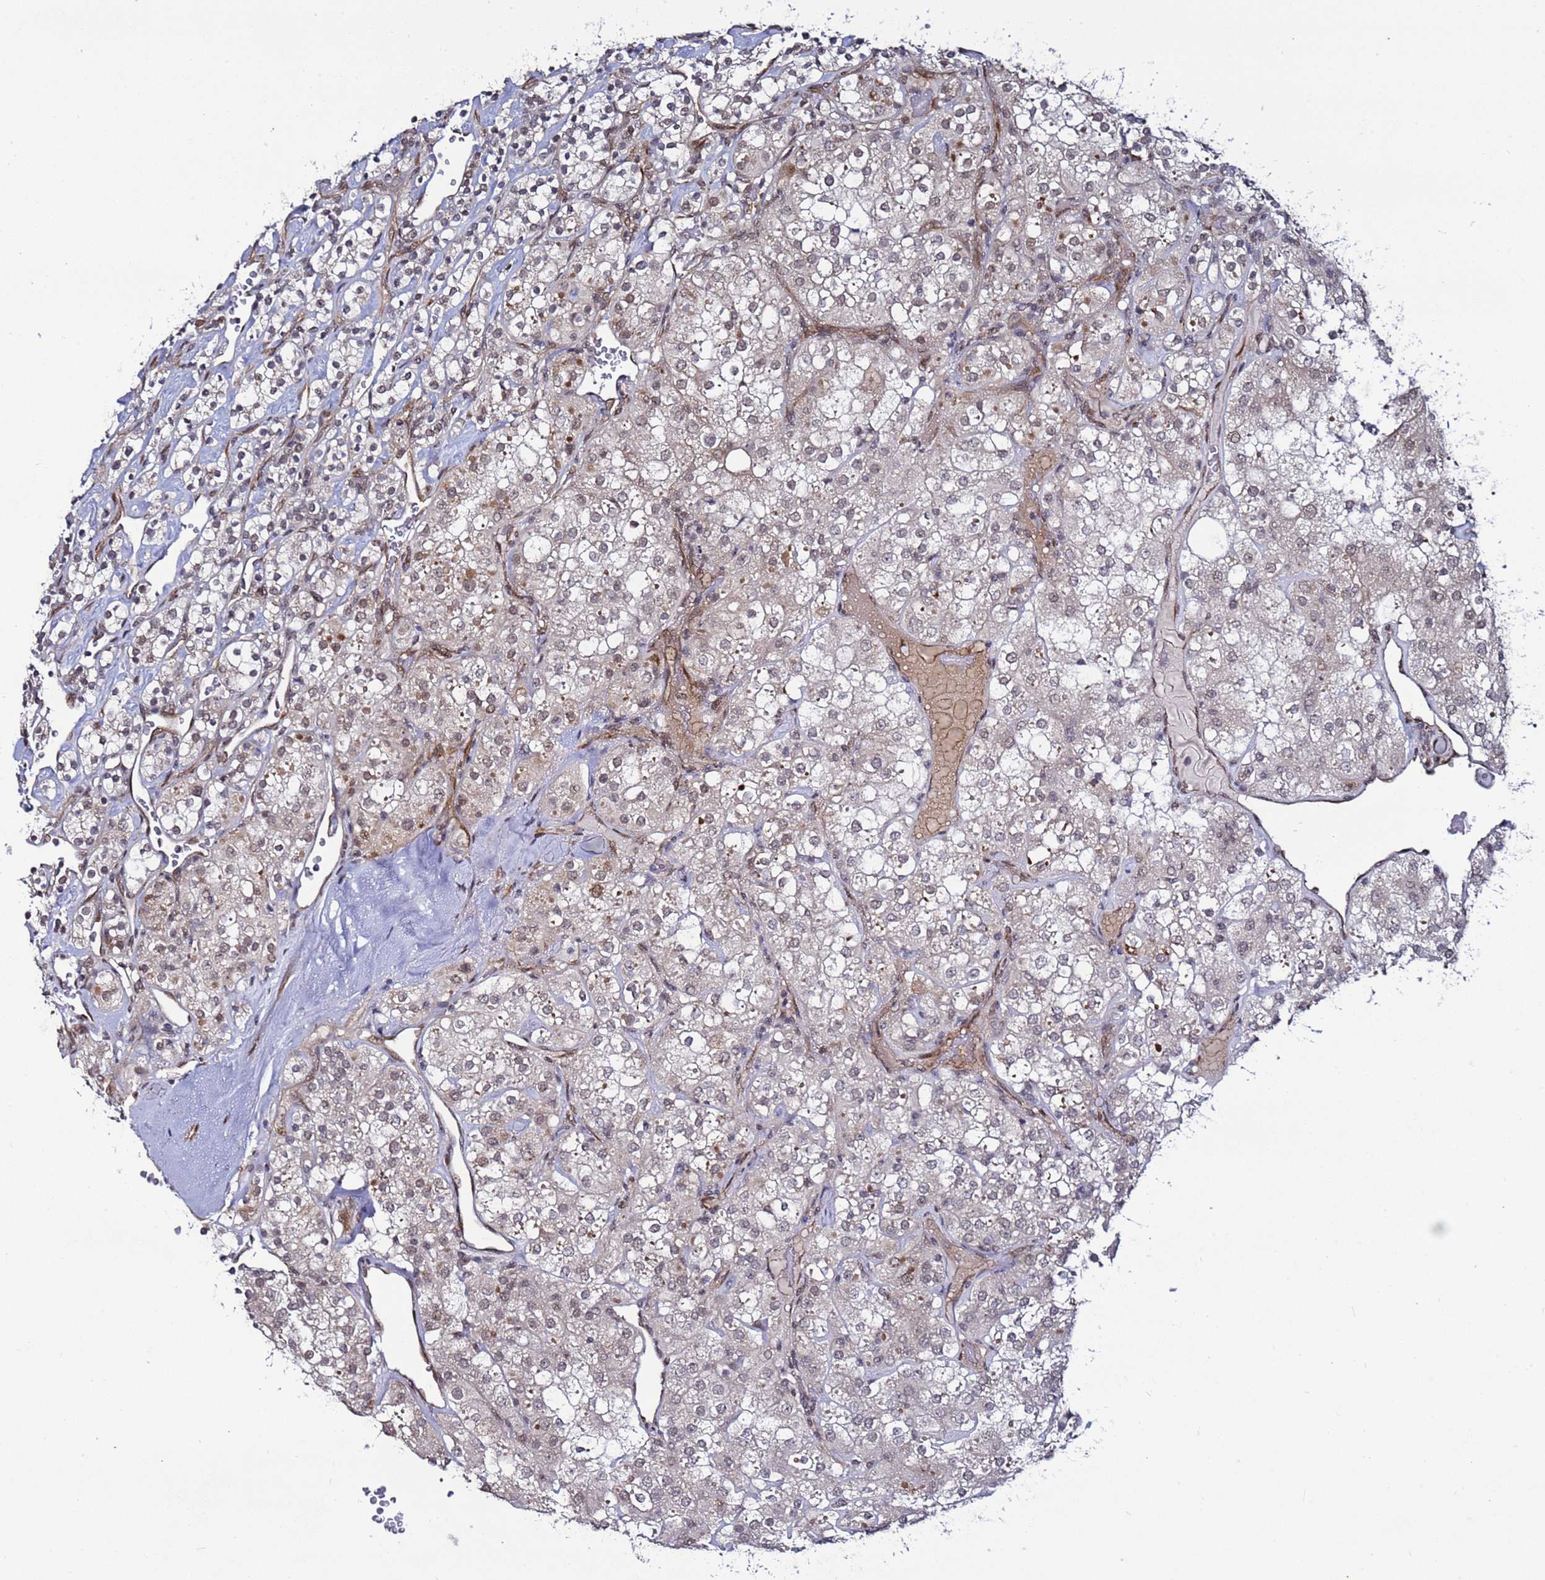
{"staining": {"intensity": "weak", "quantity": "<25%", "location": "nuclear"}, "tissue": "renal cancer", "cell_type": "Tumor cells", "image_type": "cancer", "snomed": [{"axis": "morphology", "description": "Adenocarcinoma, NOS"}, {"axis": "topography", "description": "Kidney"}], "caption": "Micrograph shows no protein expression in tumor cells of renal cancer tissue.", "gene": "POLR2D", "patient": {"sex": "male", "age": 77}}